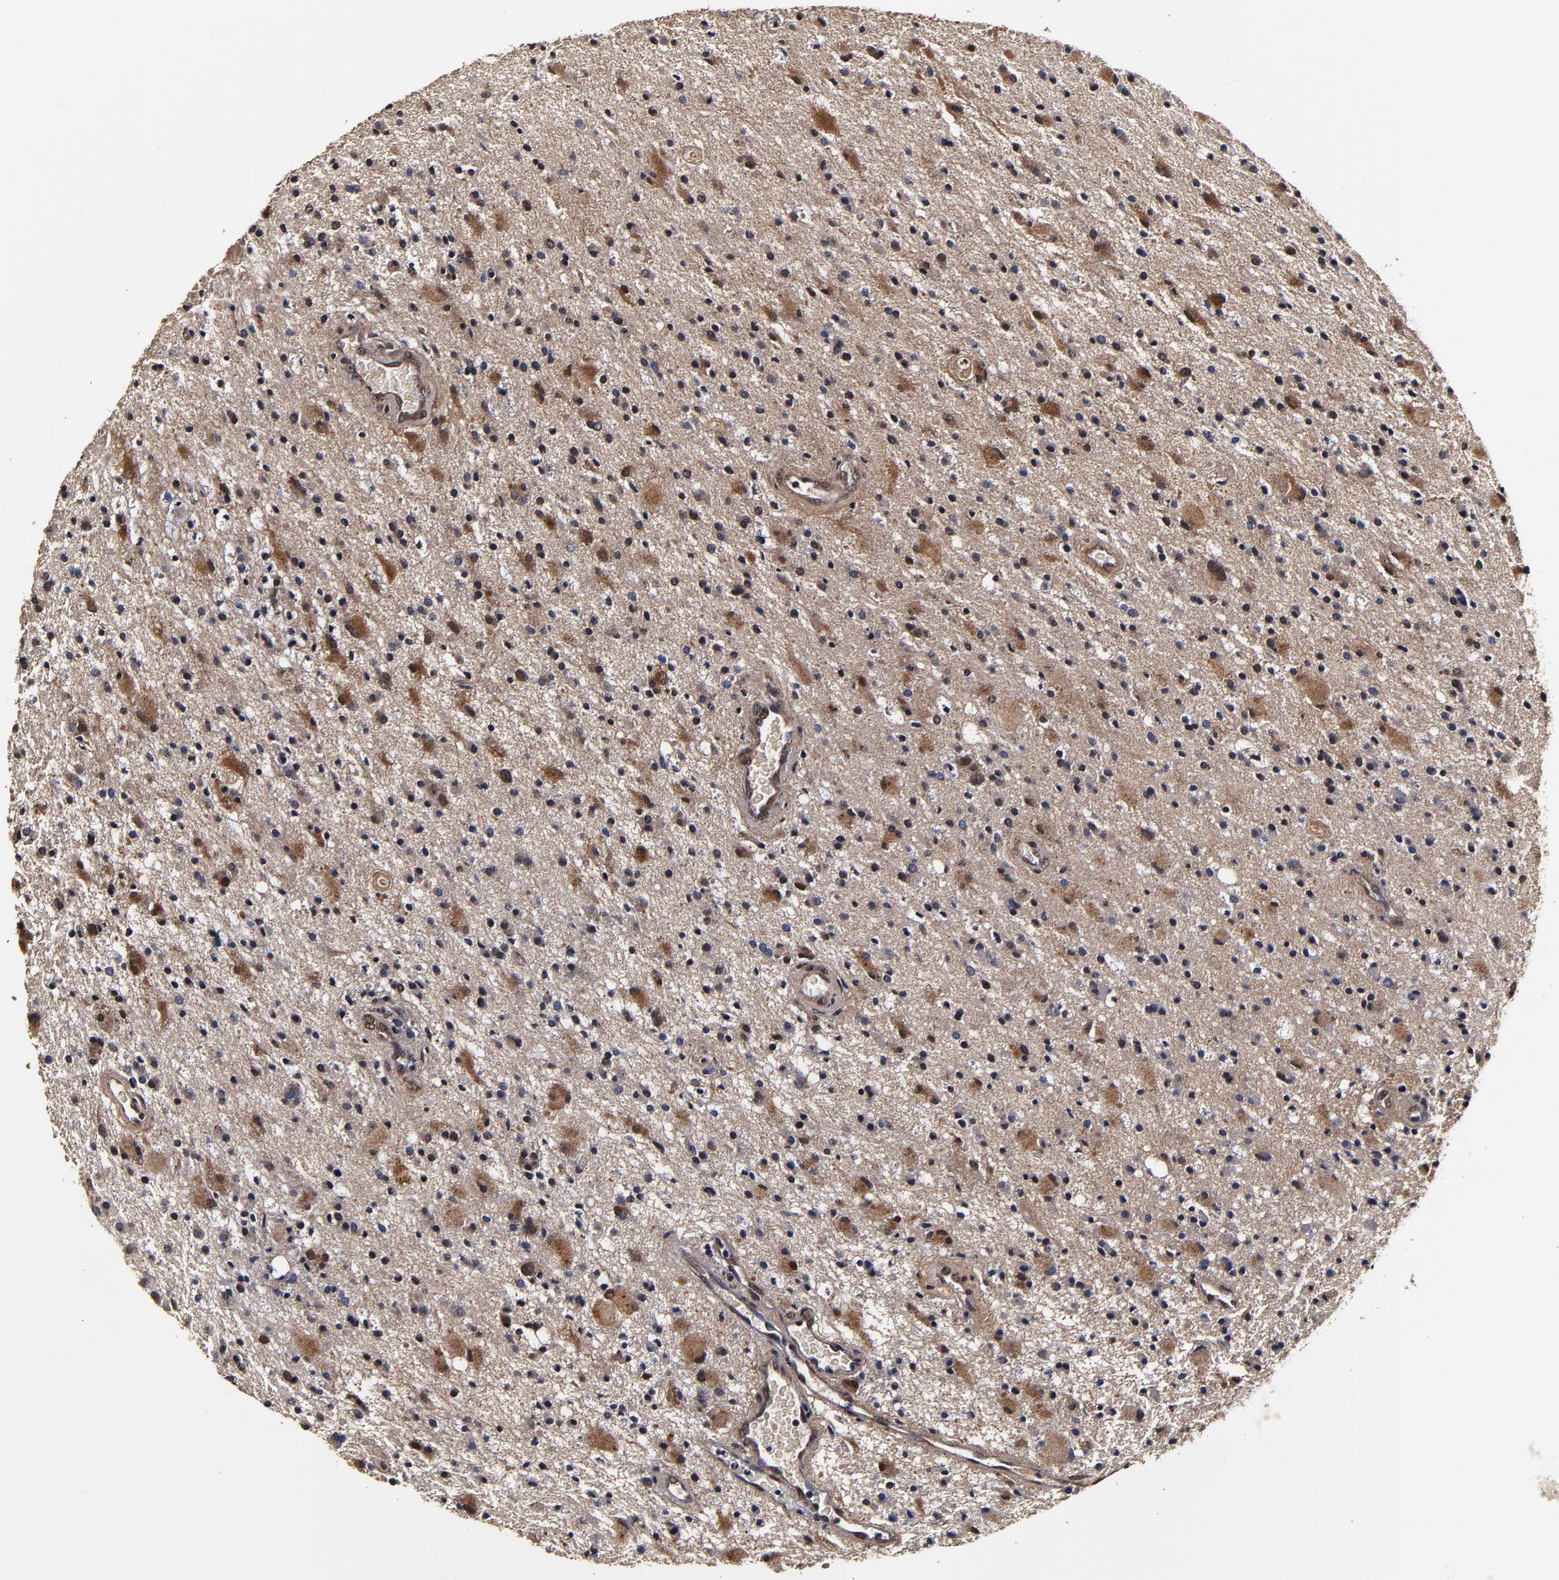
{"staining": {"intensity": "moderate", "quantity": "25%-75%", "location": "cytoplasmic/membranous"}, "tissue": "glioma", "cell_type": "Tumor cells", "image_type": "cancer", "snomed": [{"axis": "morphology", "description": "Glioma, malignant, Low grade"}, {"axis": "topography", "description": "Brain"}], "caption": "Immunohistochemistry (IHC) staining of malignant glioma (low-grade), which shows medium levels of moderate cytoplasmic/membranous positivity in about 25%-75% of tumor cells indicating moderate cytoplasmic/membranous protein positivity. The staining was performed using DAB (brown) for protein detection and nuclei were counterstained in hematoxylin (blue).", "gene": "MMP15", "patient": {"sex": "male", "age": 58}}